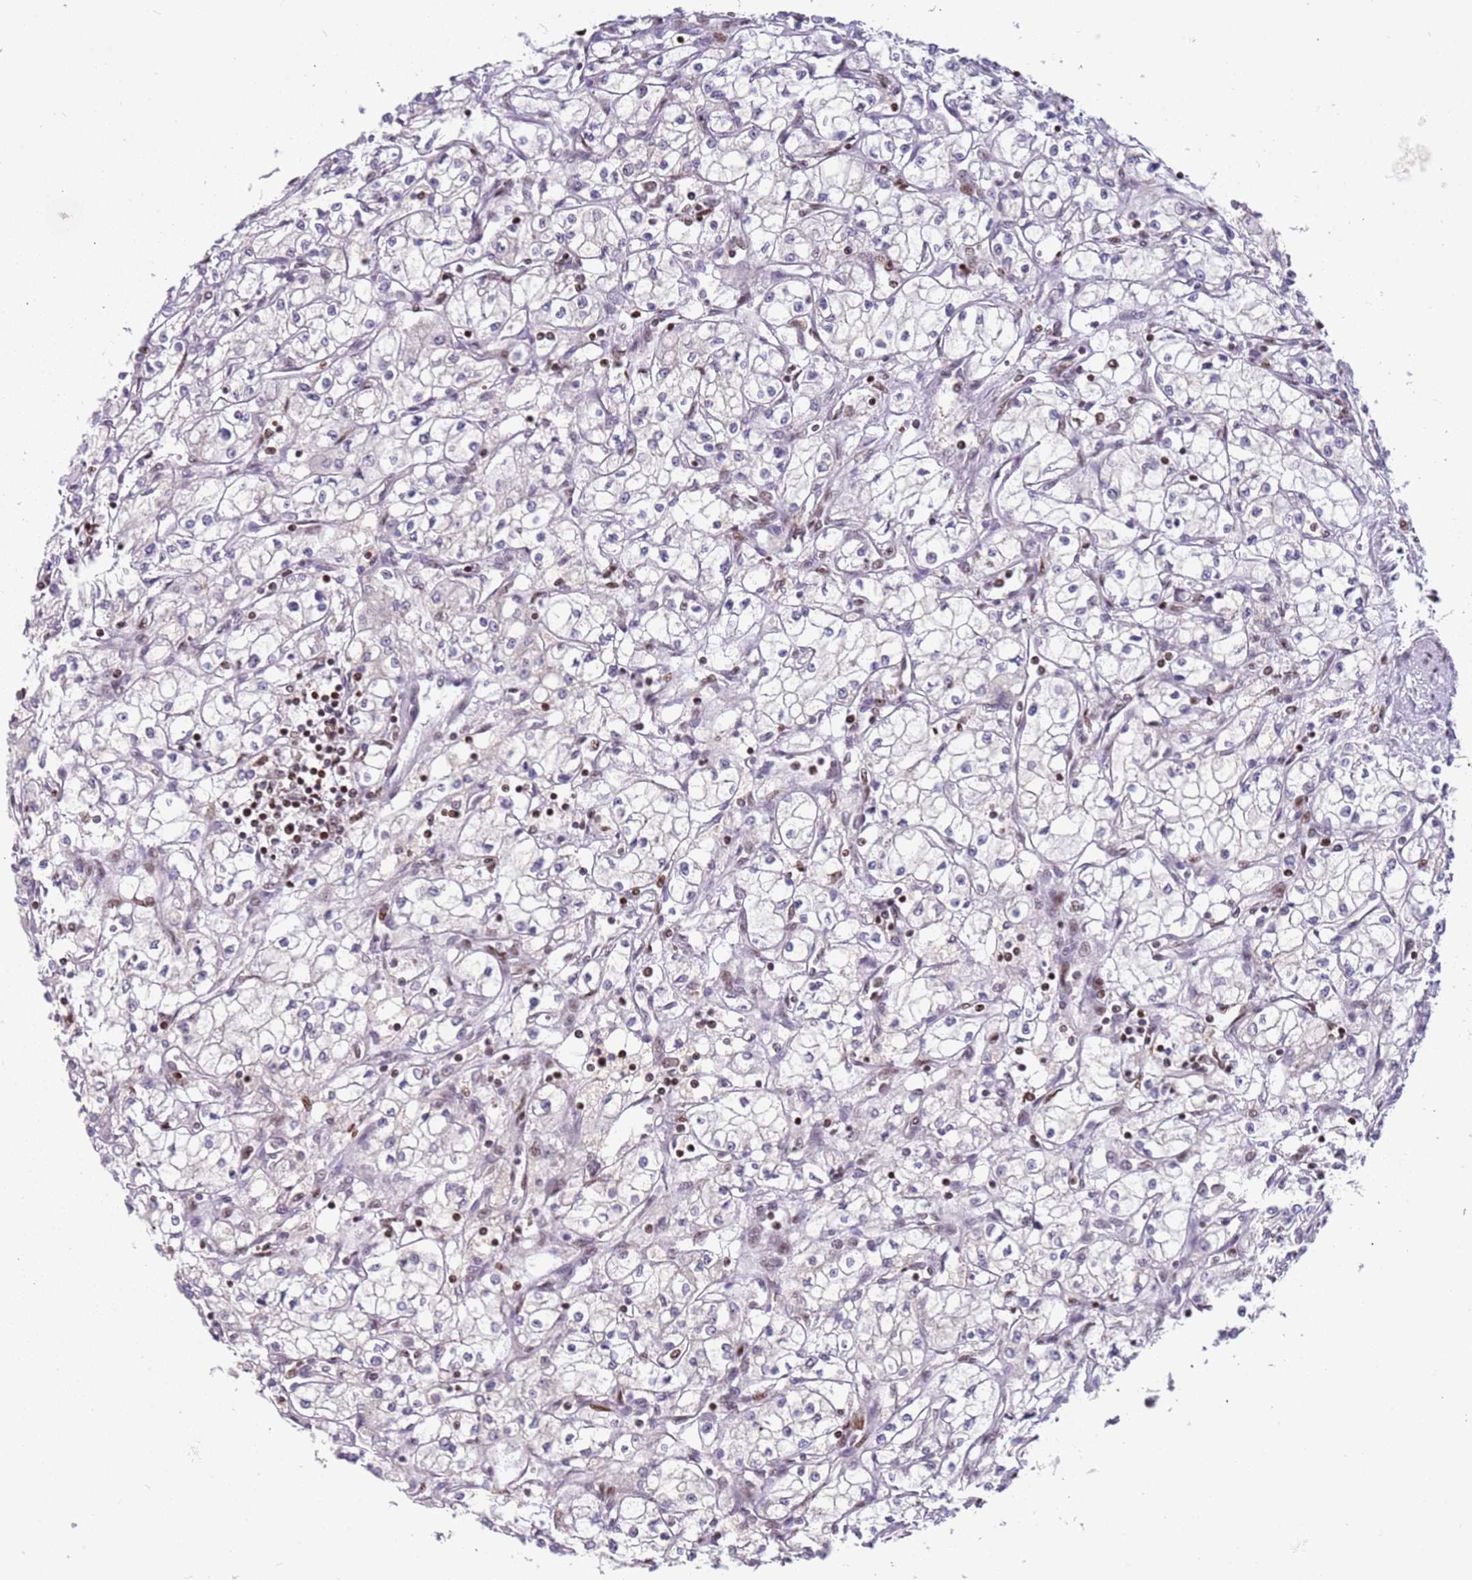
{"staining": {"intensity": "negative", "quantity": "none", "location": "none"}, "tissue": "renal cancer", "cell_type": "Tumor cells", "image_type": "cancer", "snomed": [{"axis": "morphology", "description": "Adenocarcinoma, NOS"}, {"axis": "topography", "description": "Kidney"}], "caption": "Renal cancer (adenocarcinoma) was stained to show a protein in brown. There is no significant positivity in tumor cells.", "gene": "ARHGEF5", "patient": {"sex": "male", "age": 59}}